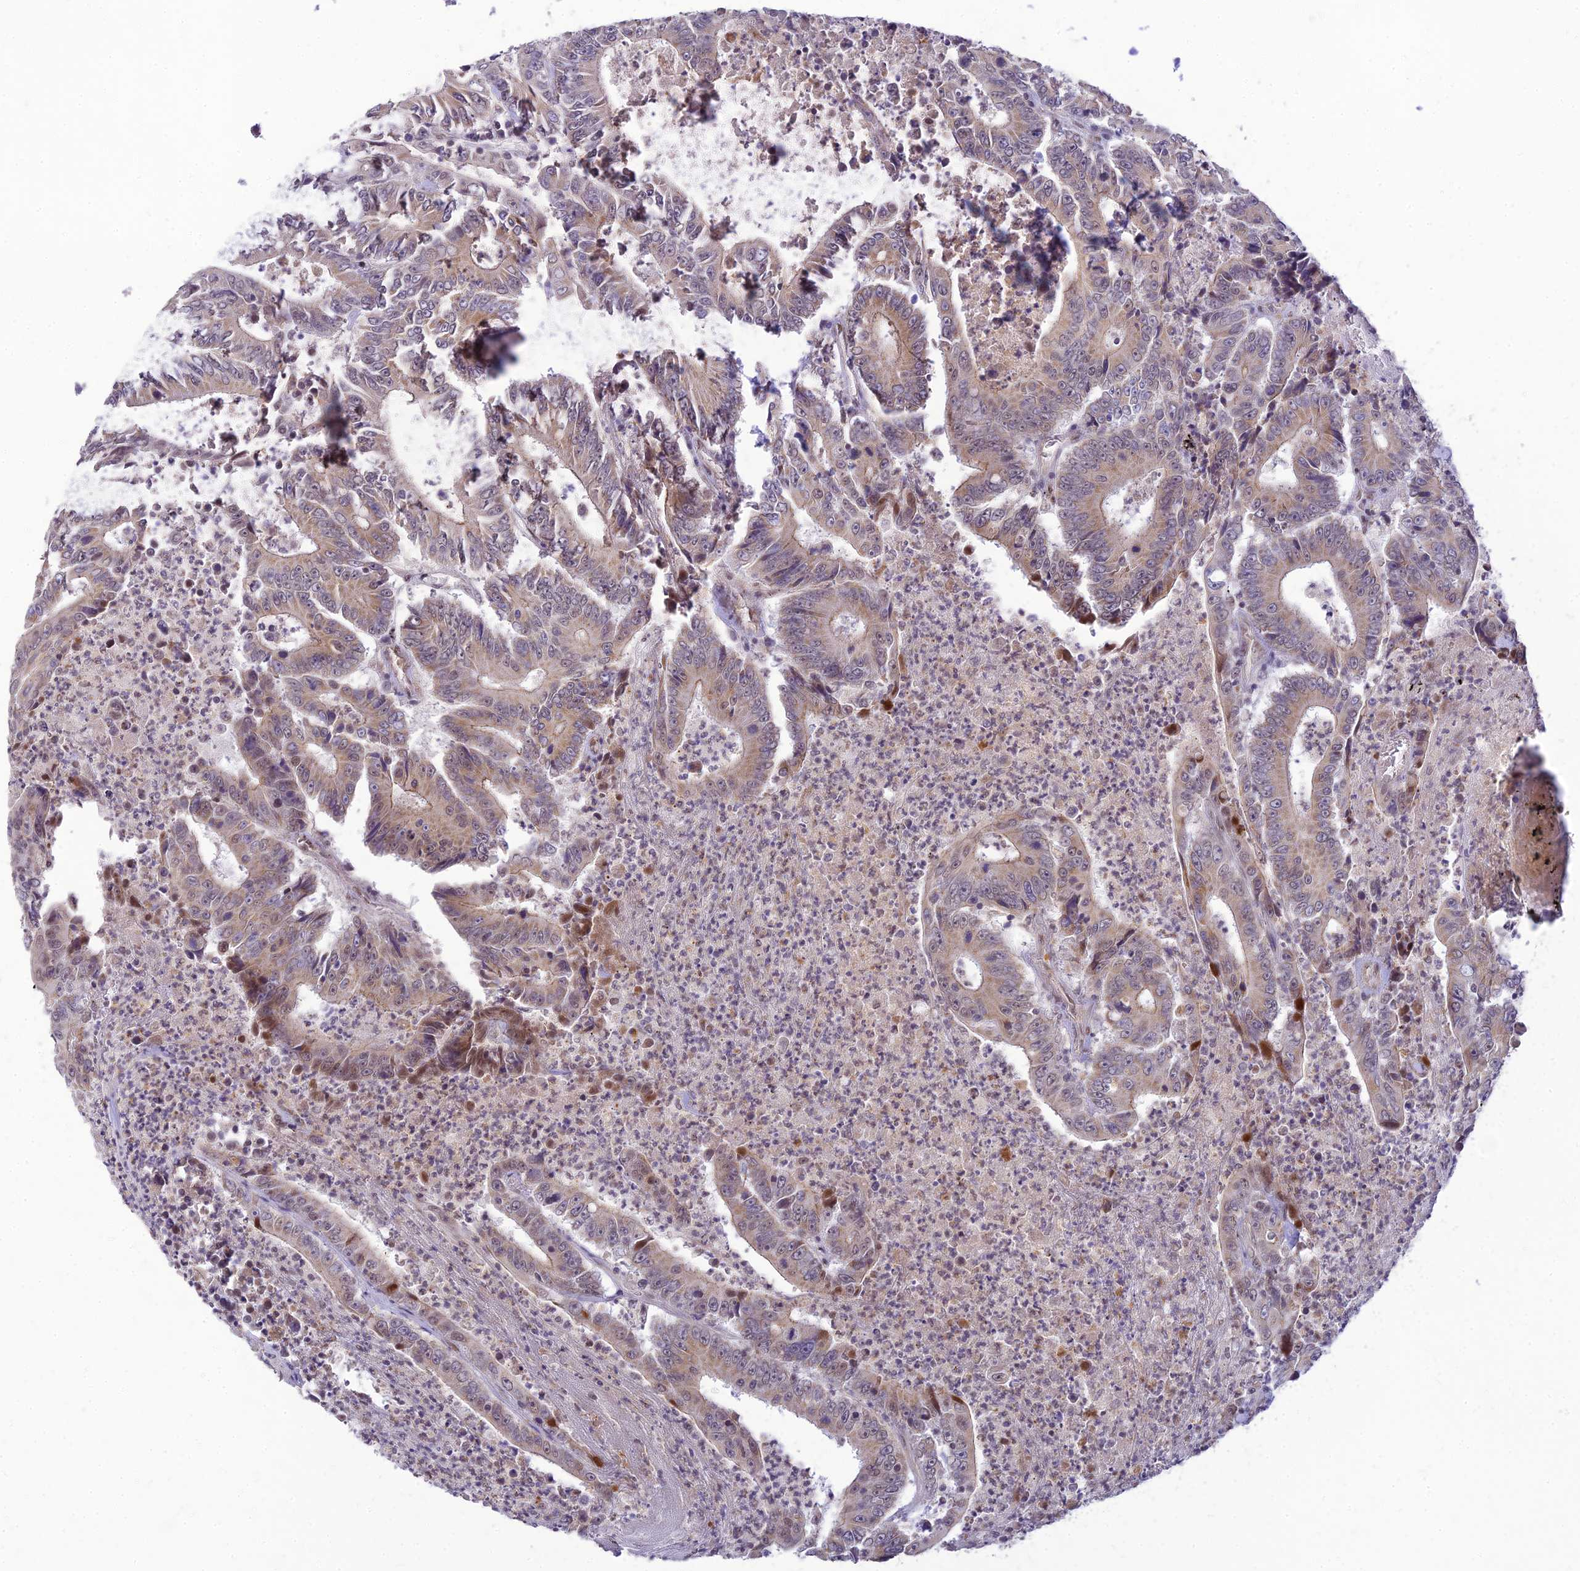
{"staining": {"intensity": "weak", "quantity": "25%-75%", "location": "cytoplasmic/membranous,nuclear"}, "tissue": "colorectal cancer", "cell_type": "Tumor cells", "image_type": "cancer", "snomed": [{"axis": "morphology", "description": "Adenocarcinoma, NOS"}, {"axis": "topography", "description": "Colon"}], "caption": "Weak cytoplasmic/membranous and nuclear positivity for a protein is present in approximately 25%-75% of tumor cells of colorectal cancer (adenocarcinoma) using immunohistochemistry (IHC).", "gene": "MICOS13", "patient": {"sex": "male", "age": 83}}